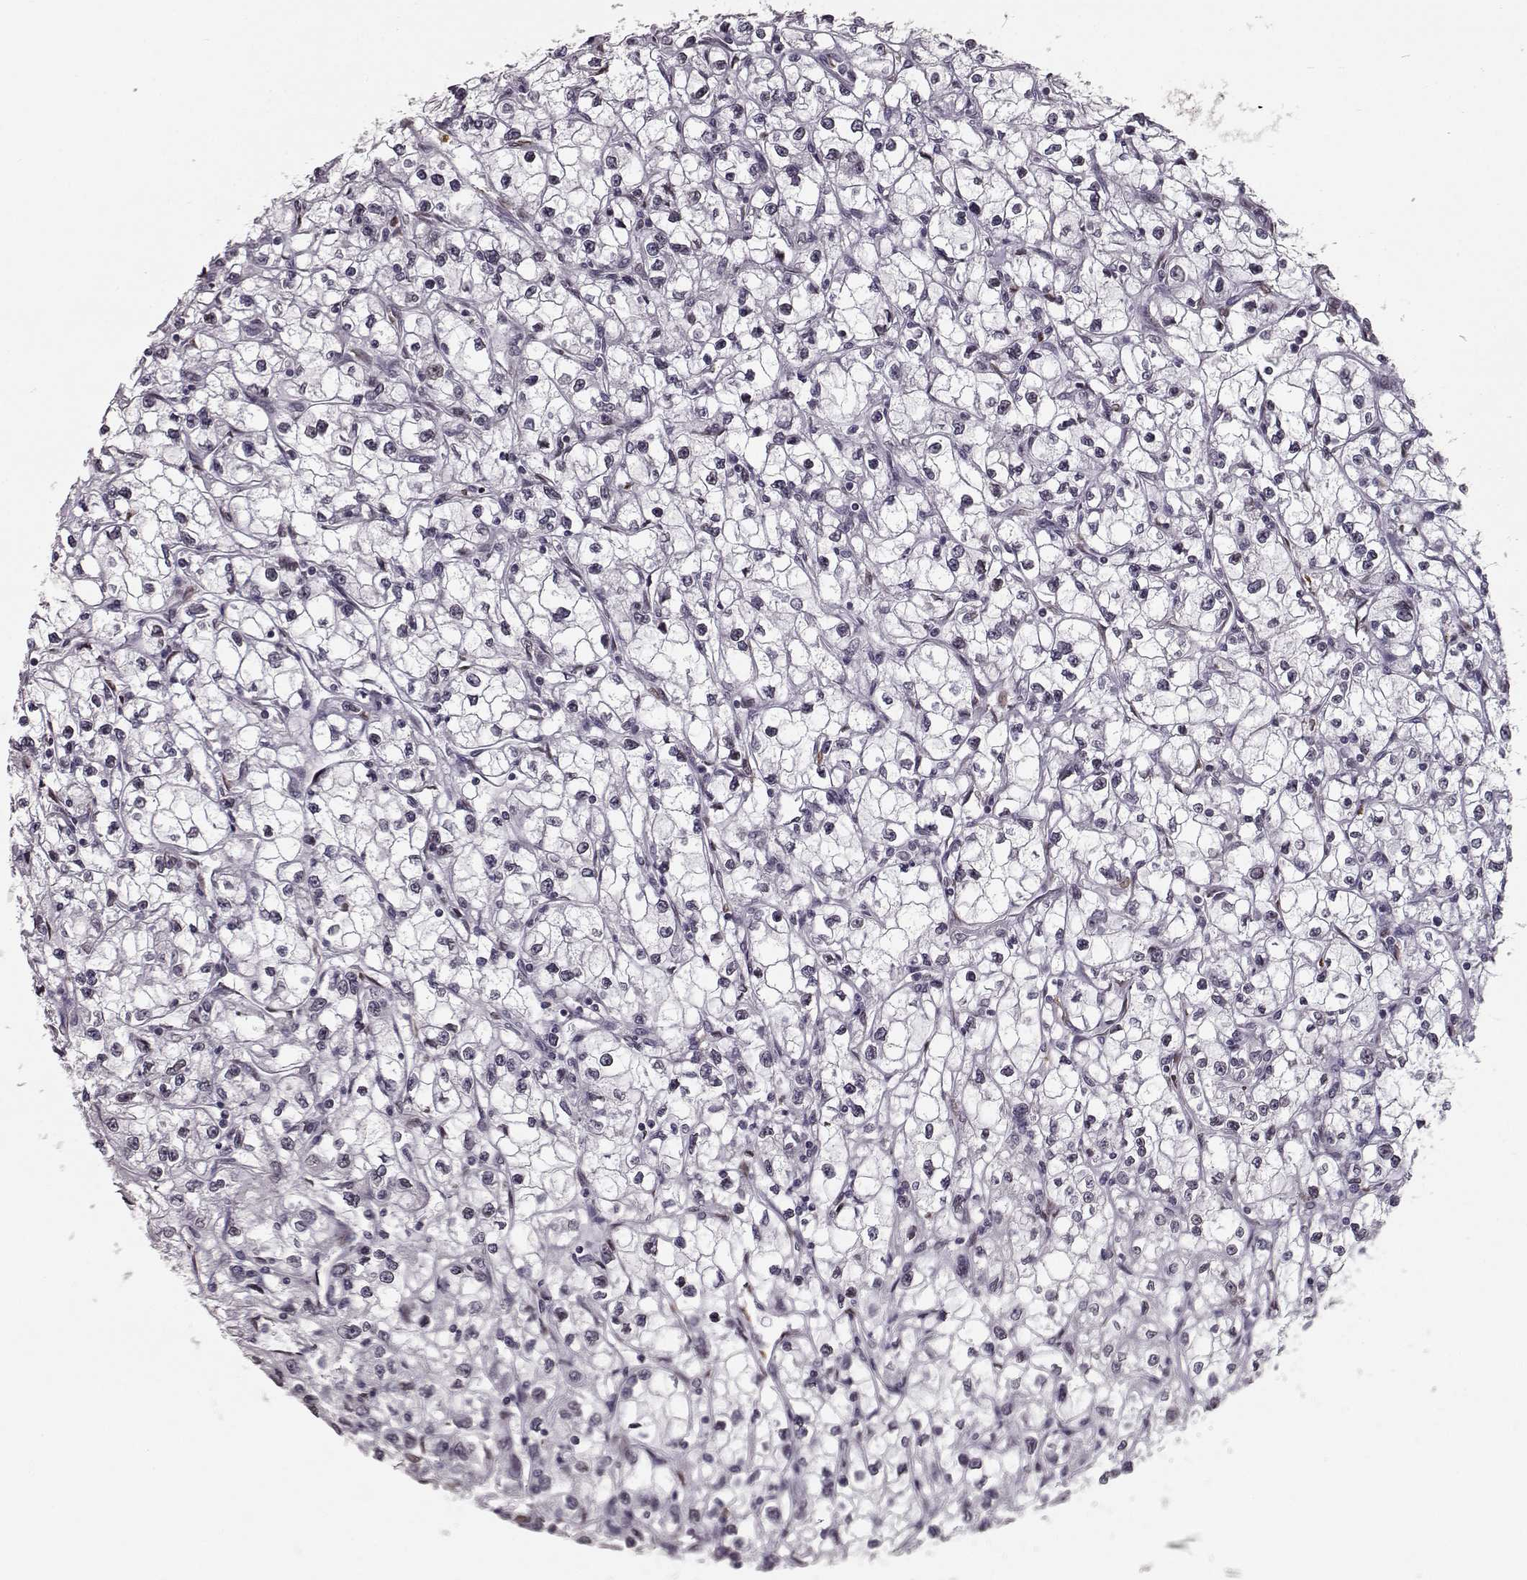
{"staining": {"intensity": "negative", "quantity": "none", "location": "none"}, "tissue": "renal cancer", "cell_type": "Tumor cells", "image_type": "cancer", "snomed": [{"axis": "morphology", "description": "Adenocarcinoma, NOS"}, {"axis": "topography", "description": "Kidney"}], "caption": "Micrograph shows no protein expression in tumor cells of renal cancer (adenocarcinoma) tissue.", "gene": "NUP37", "patient": {"sex": "male", "age": 67}}